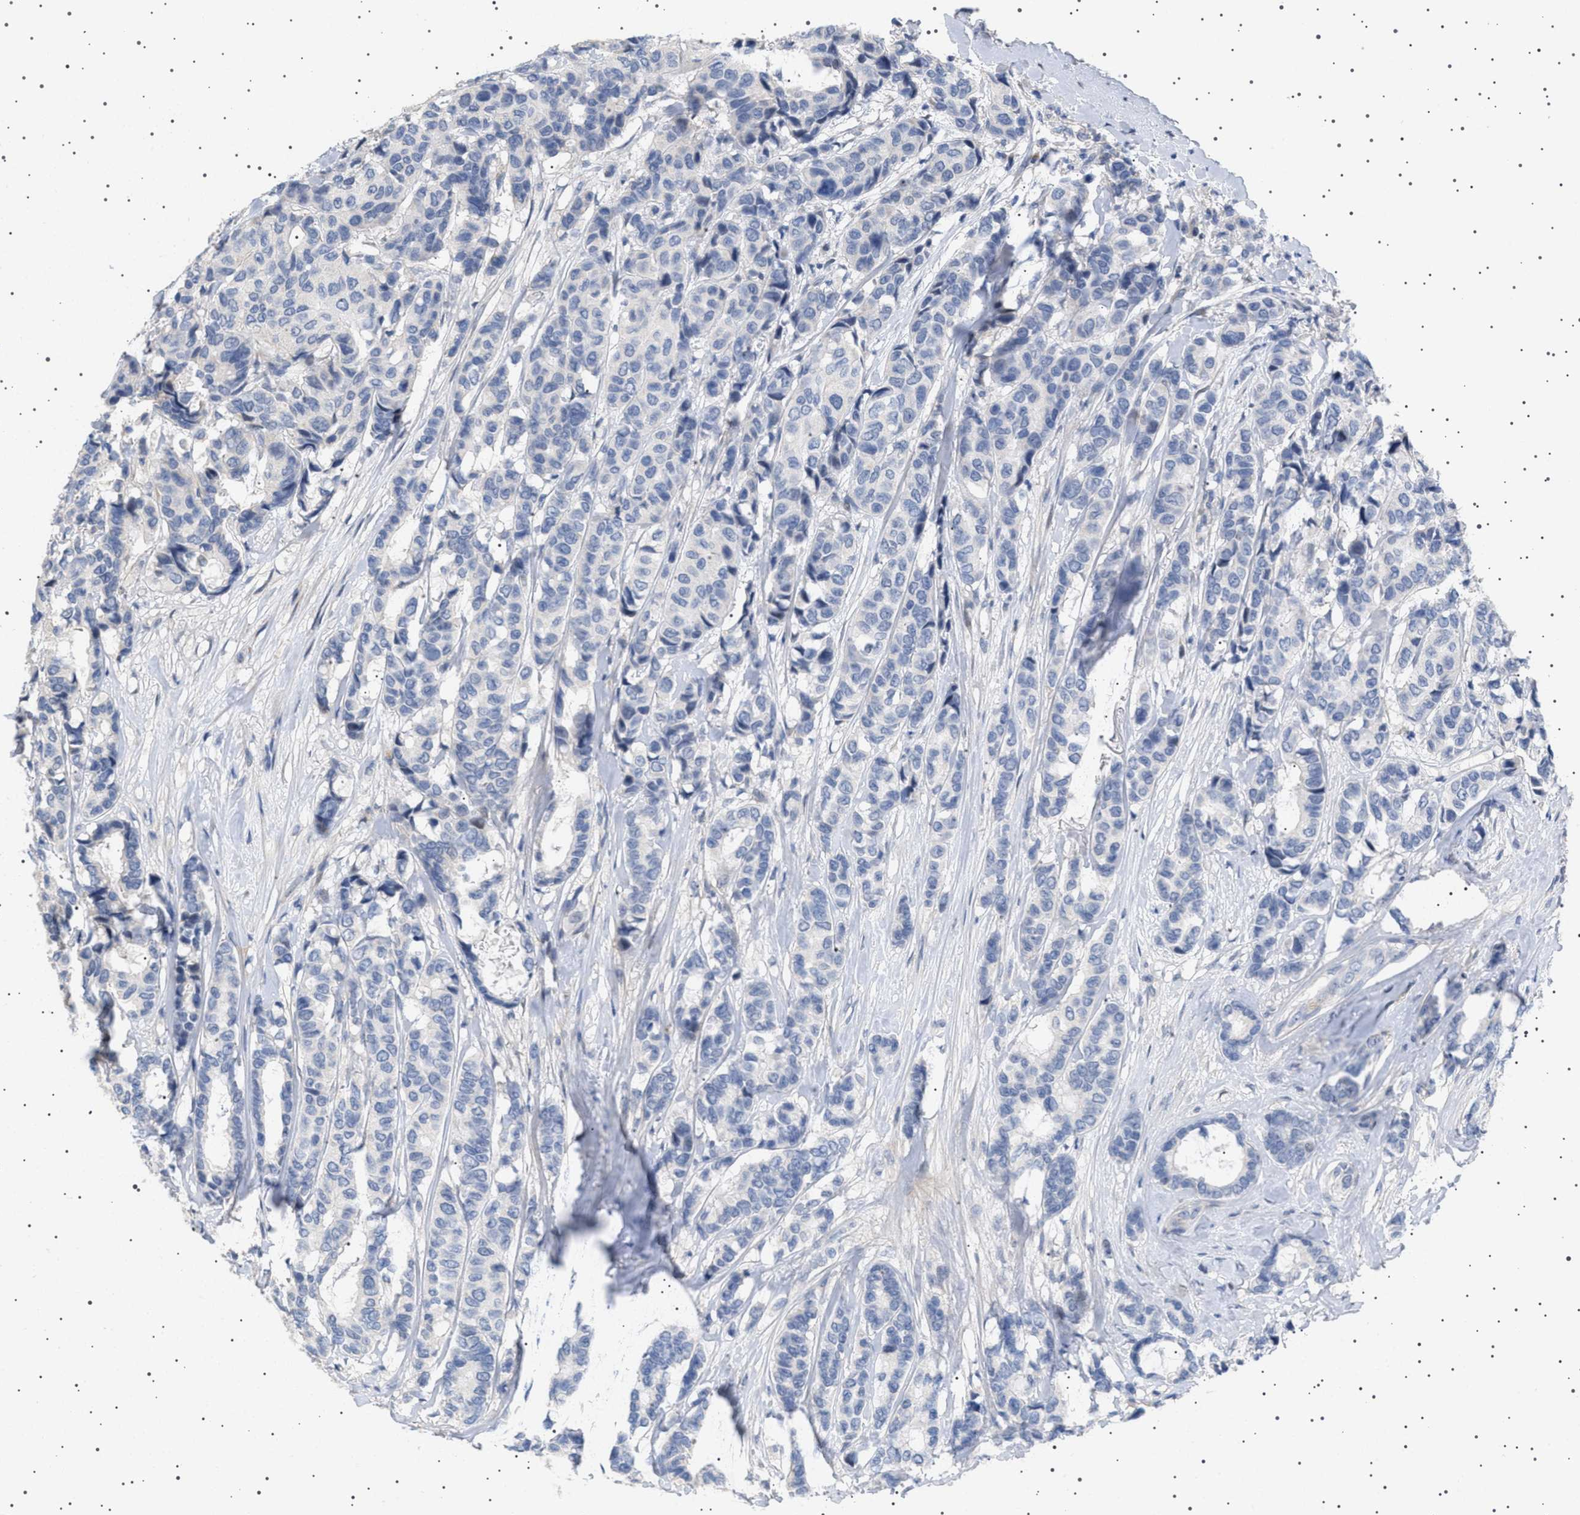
{"staining": {"intensity": "negative", "quantity": "none", "location": "none"}, "tissue": "breast cancer", "cell_type": "Tumor cells", "image_type": "cancer", "snomed": [{"axis": "morphology", "description": "Duct carcinoma"}, {"axis": "topography", "description": "Breast"}], "caption": "Human breast cancer stained for a protein using IHC displays no positivity in tumor cells.", "gene": "HTR1A", "patient": {"sex": "female", "age": 87}}